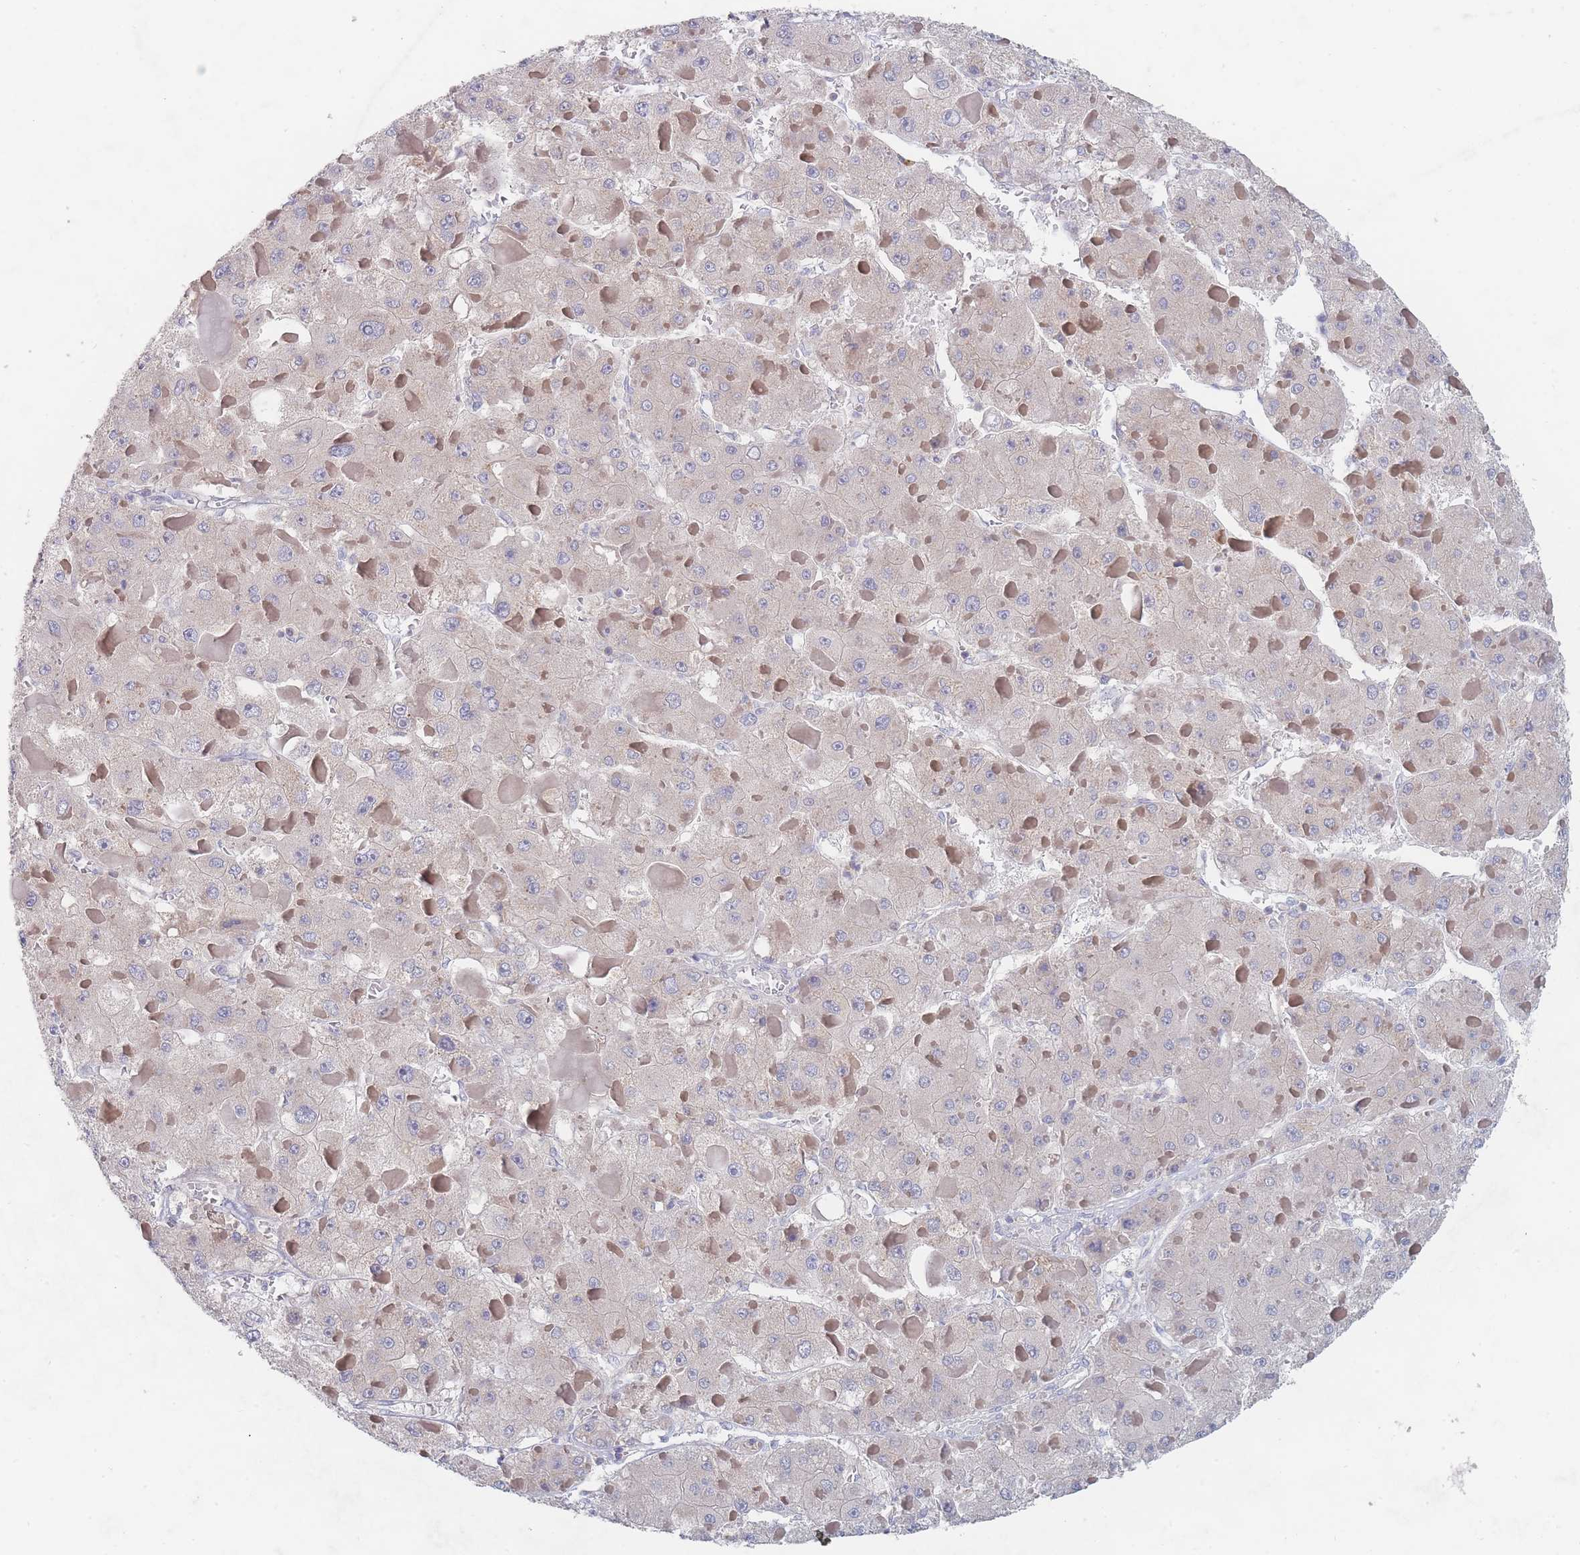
{"staining": {"intensity": "negative", "quantity": "none", "location": "none"}, "tissue": "liver cancer", "cell_type": "Tumor cells", "image_type": "cancer", "snomed": [{"axis": "morphology", "description": "Carcinoma, Hepatocellular, NOS"}, {"axis": "topography", "description": "Liver"}], "caption": "This is an IHC image of human liver cancer (hepatocellular carcinoma). There is no expression in tumor cells.", "gene": "PPP6C", "patient": {"sex": "female", "age": 73}}